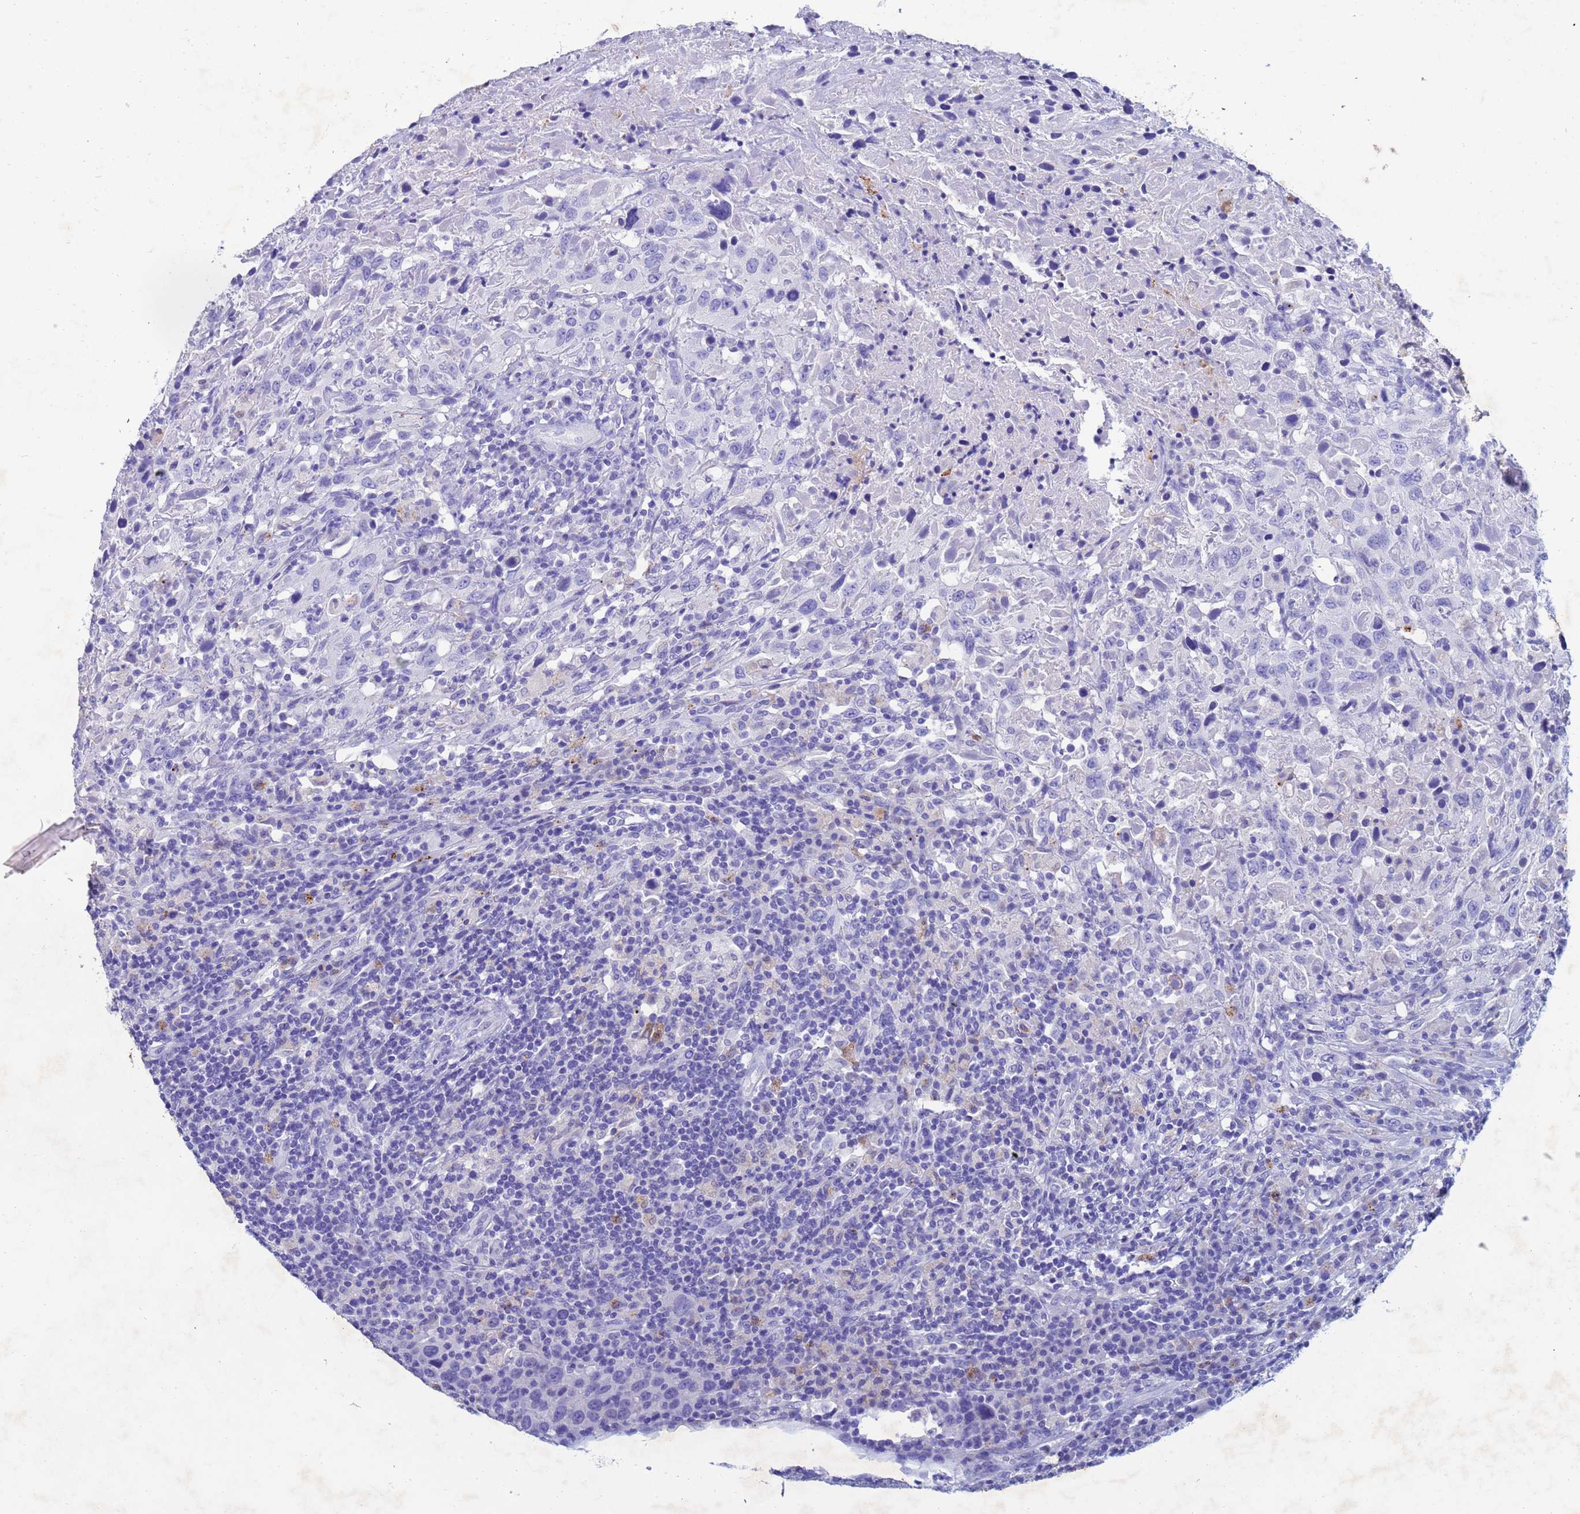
{"staining": {"intensity": "negative", "quantity": "none", "location": "none"}, "tissue": "urothelial cancer", "cell_type": "Tumor cells", "image_type": "cancer", "snomed": [{"axis": "morphology", "description": "Urothelial carcinoma, High grade"}, {"axis": "topography", "description": "Urinary bladder"}], "caption": "Human high-grade urothelial carcinoma stained for a protein using immunohistochemistry shows no staining in tumor cells.", "gene": "CSTB", "patient": {"sex": "male", "age": 61}}